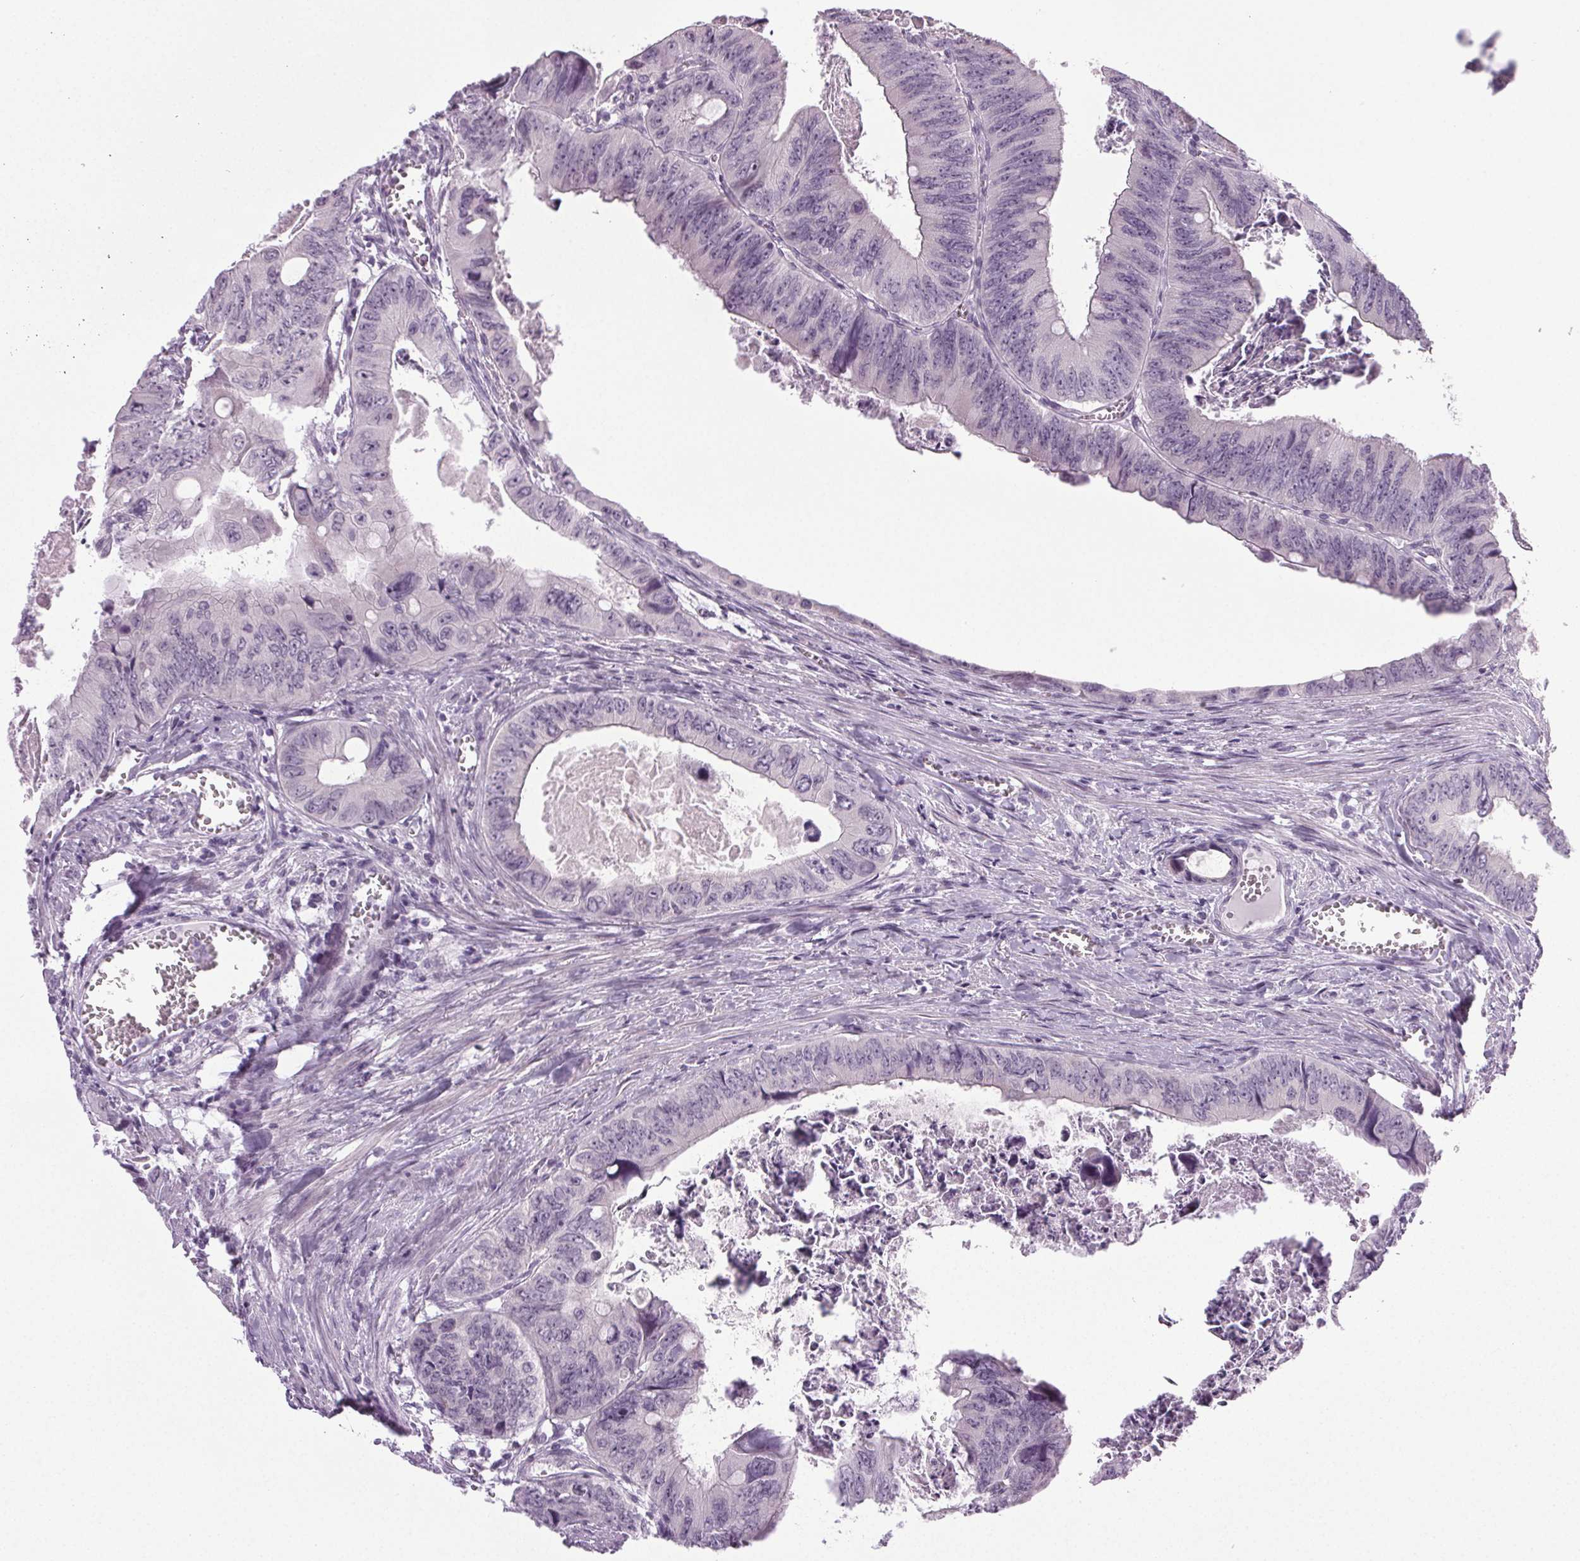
{"staining": {"intensity": "negative", "quantity": "none", "location": "none"}, "tissue": "colorectal cancer", "cell_type": "Tumor cells", "image_type": "cancer", "snomed": [{"axis": "morphology", "description": "Adenocarcinoma, NOS"}, {"axis": "topography", "description": "Colon"}], "caption": "Immunohistochemical staining of colorectal adenocarcinoma reveals no significant positivity in tumor cells. (DAB (3,3'-diaminobenzidine) immunohistochemistry (IHC) with hematoxylin counter stain).", "gene": "IGF2BP1", "patient": {"sex": "female", "age": 84}}